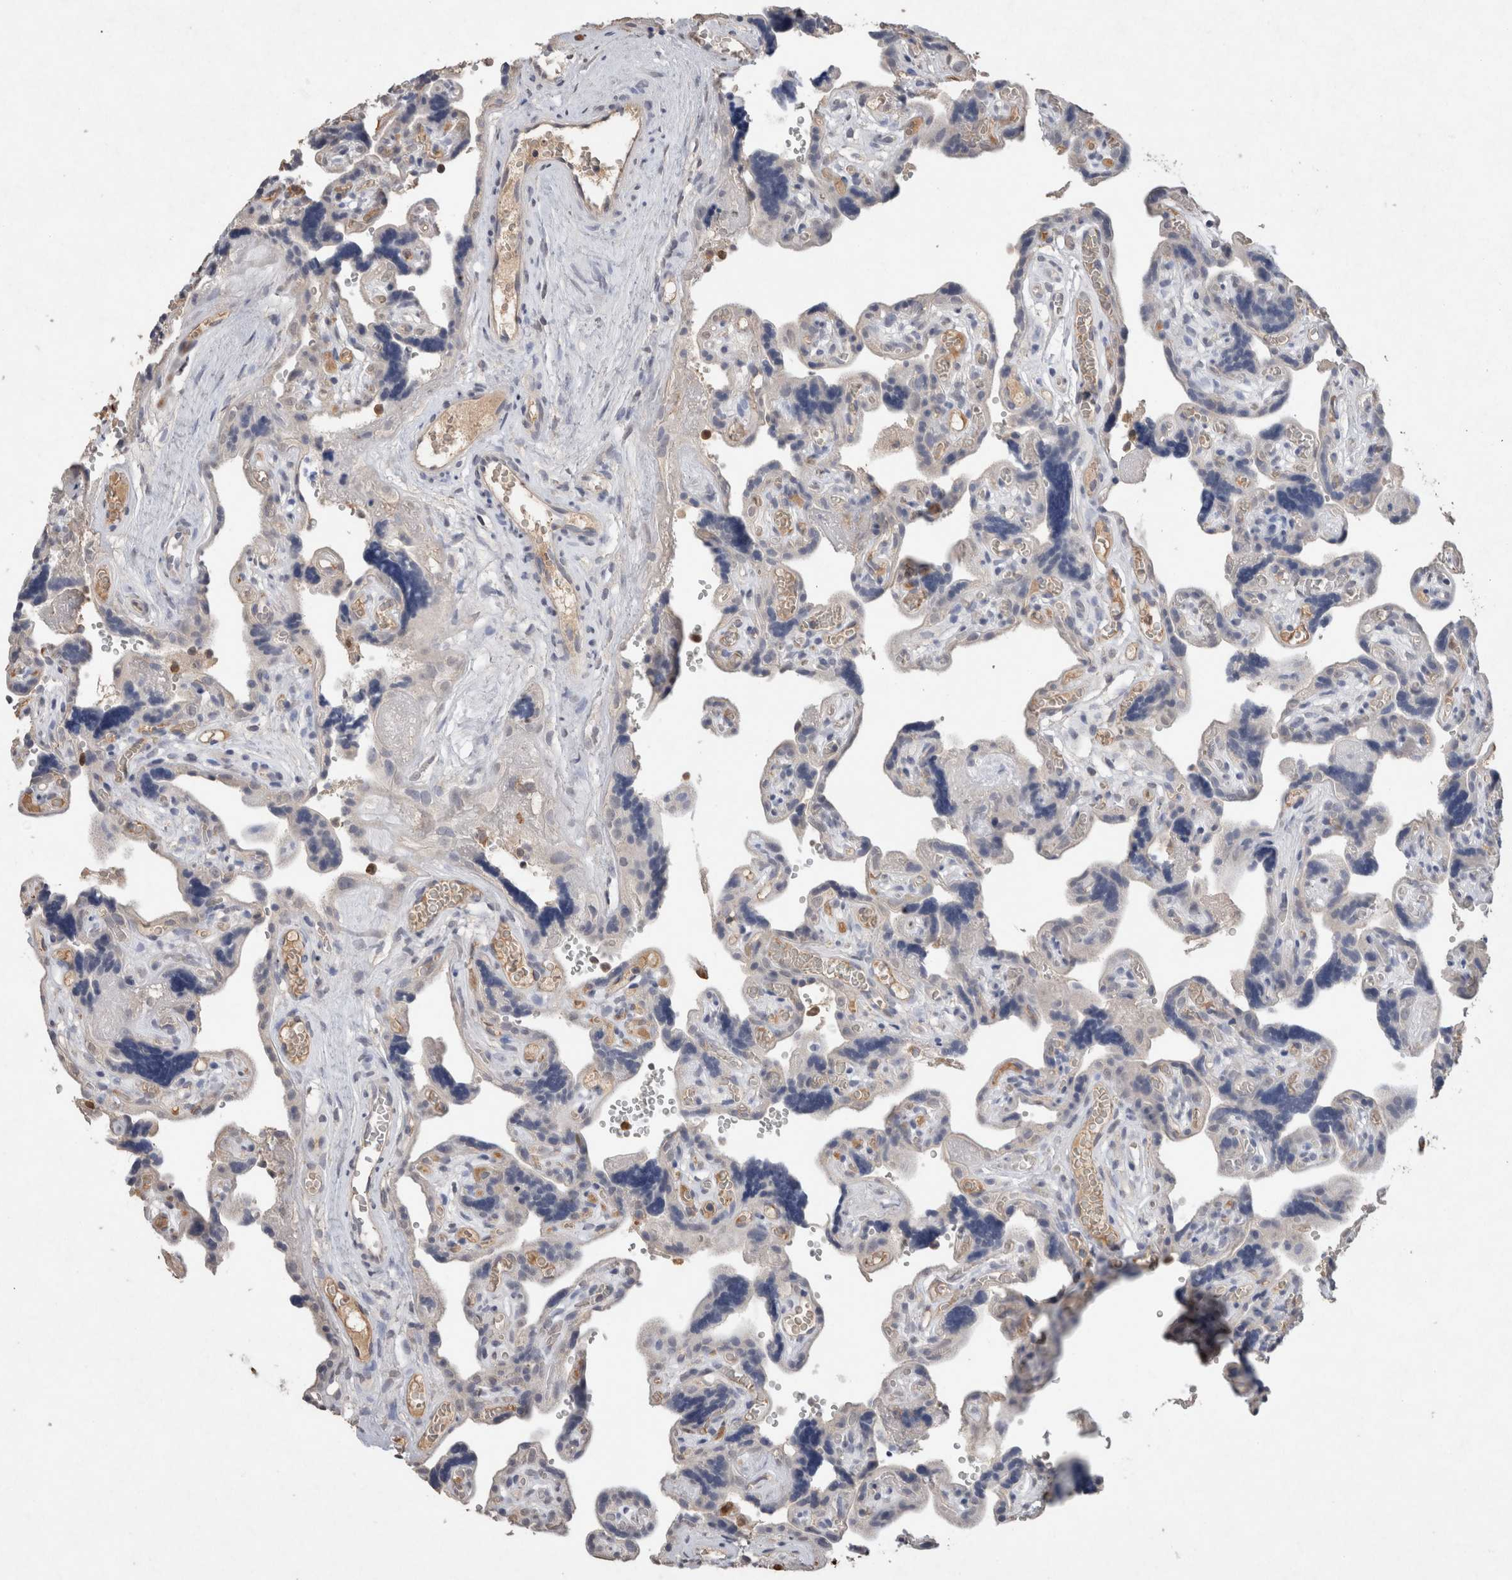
{"staining": {"intensity": "negative", "quantity": "none", "location": "none"}, "tissue": "placenta", "cell_type": "Trophoblastic cells", "image_type": "normal", "snomed": [{"axis": "morphology", "description": "Normal tissue, NOS"}, {"axis": "topography", "description": "Placenta"}], "caption": "Unremarkable placenta was stained to show a protein in brown. There is no significant positivity in trophoblastic cells.", "gene": "FABP7", "patient": {"sex": "female", "age": 30}}